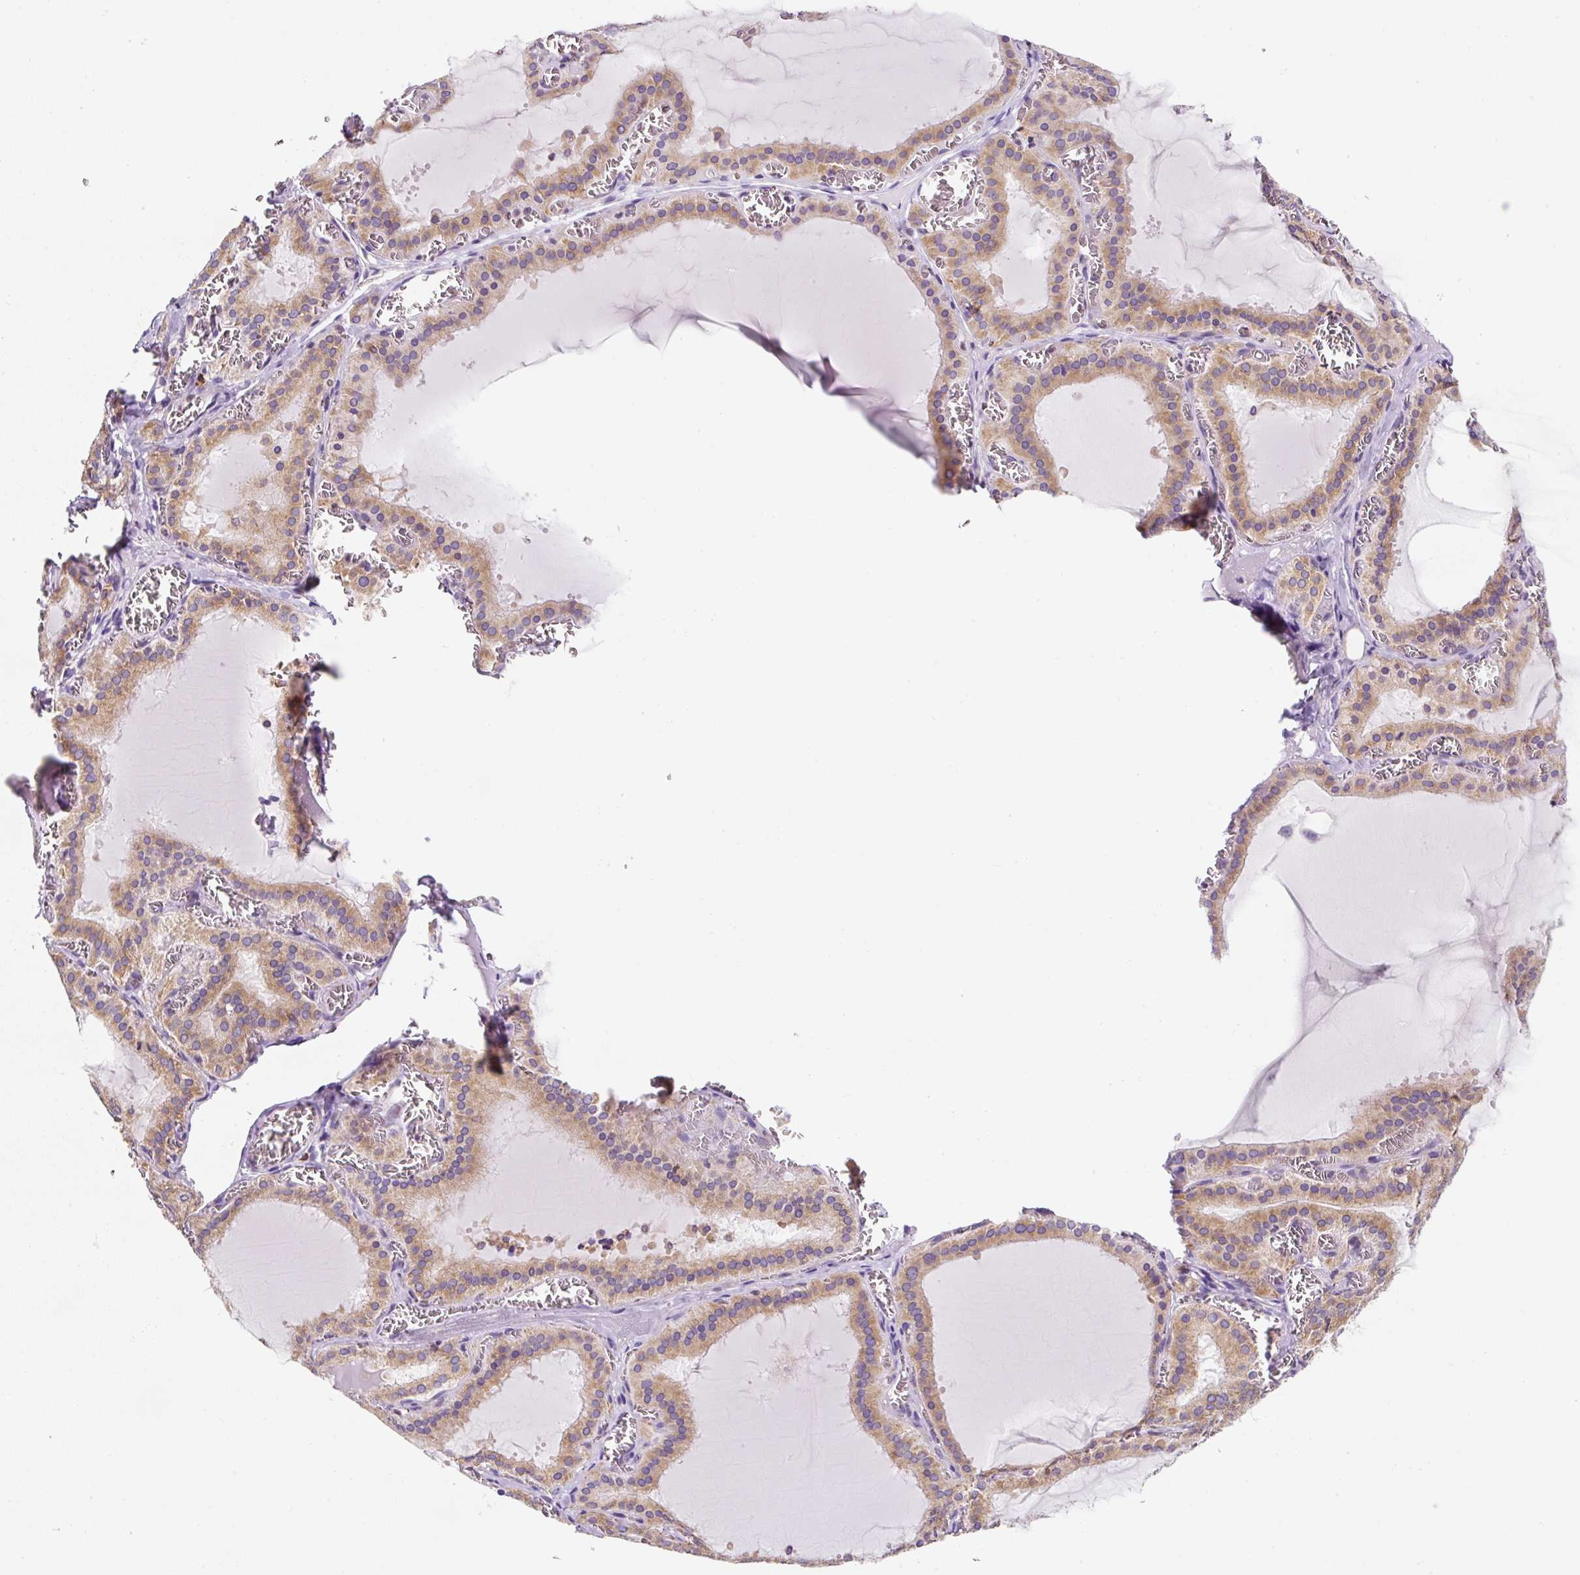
{"staining": {"intensity": "moderate", "quantity": ">75%", "location": "cytoplasmic/membranous"}, "tissue": "thyroid gland", "cell_type": "Glandular cells", "image_type": "normal", "snomed": [{"axis": "morphology", "description": "Normal tissue, NOS"}, {"axis": "topography", "description": "Thyroid gland"}], "caption": "There is medium levels of moderate cytoplasmic/membranous positivity in glandular cells of unremarkable thyroid gland, as demonstrated by immunohistochemical staining (brown color).", "gene": "DDOST", "patient": {"sex": "female", "age": 30}}